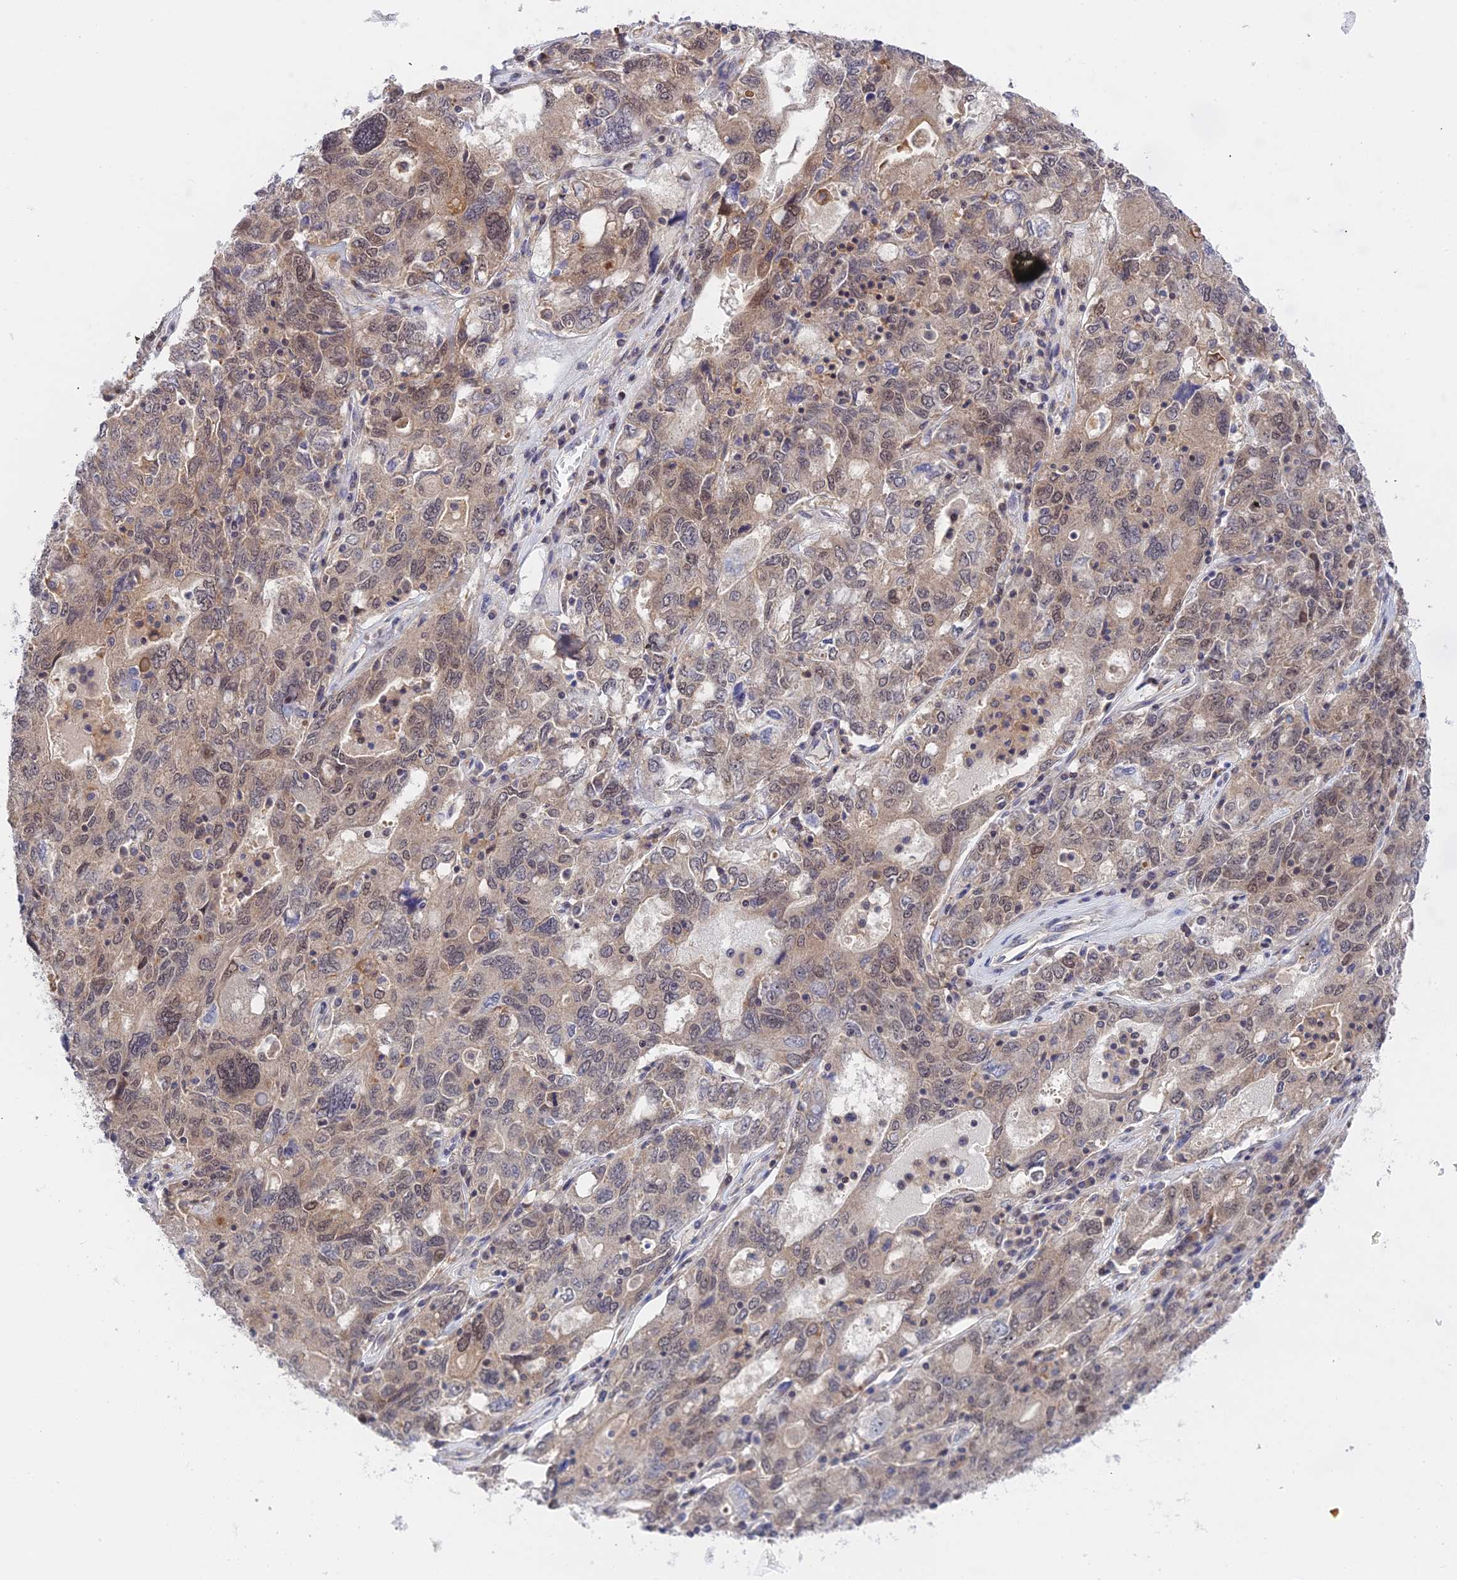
{"staining": {"intensity": "moderate", "quantity": "25%-75%", "location": "nuclear"}, "tissue": "ovarian cancer", "cell_type": "Tumor cells", "image_type": "cancer", "snomed": [{"axis": "morphology", "description": "Carcinoma, endometroid"}, {"axis": "topography", "description": "Ovary"}], "caption": "A high-resolution histopathology image shows immunohistochemistry (IHC) staining of endometroid carcinoma (ovarian), which demonstrates moderate nuclear expression in about 25%-75% of tumor cells.", "gene": "TCEA1", "patient": {"sex": "female", "age": 62}}